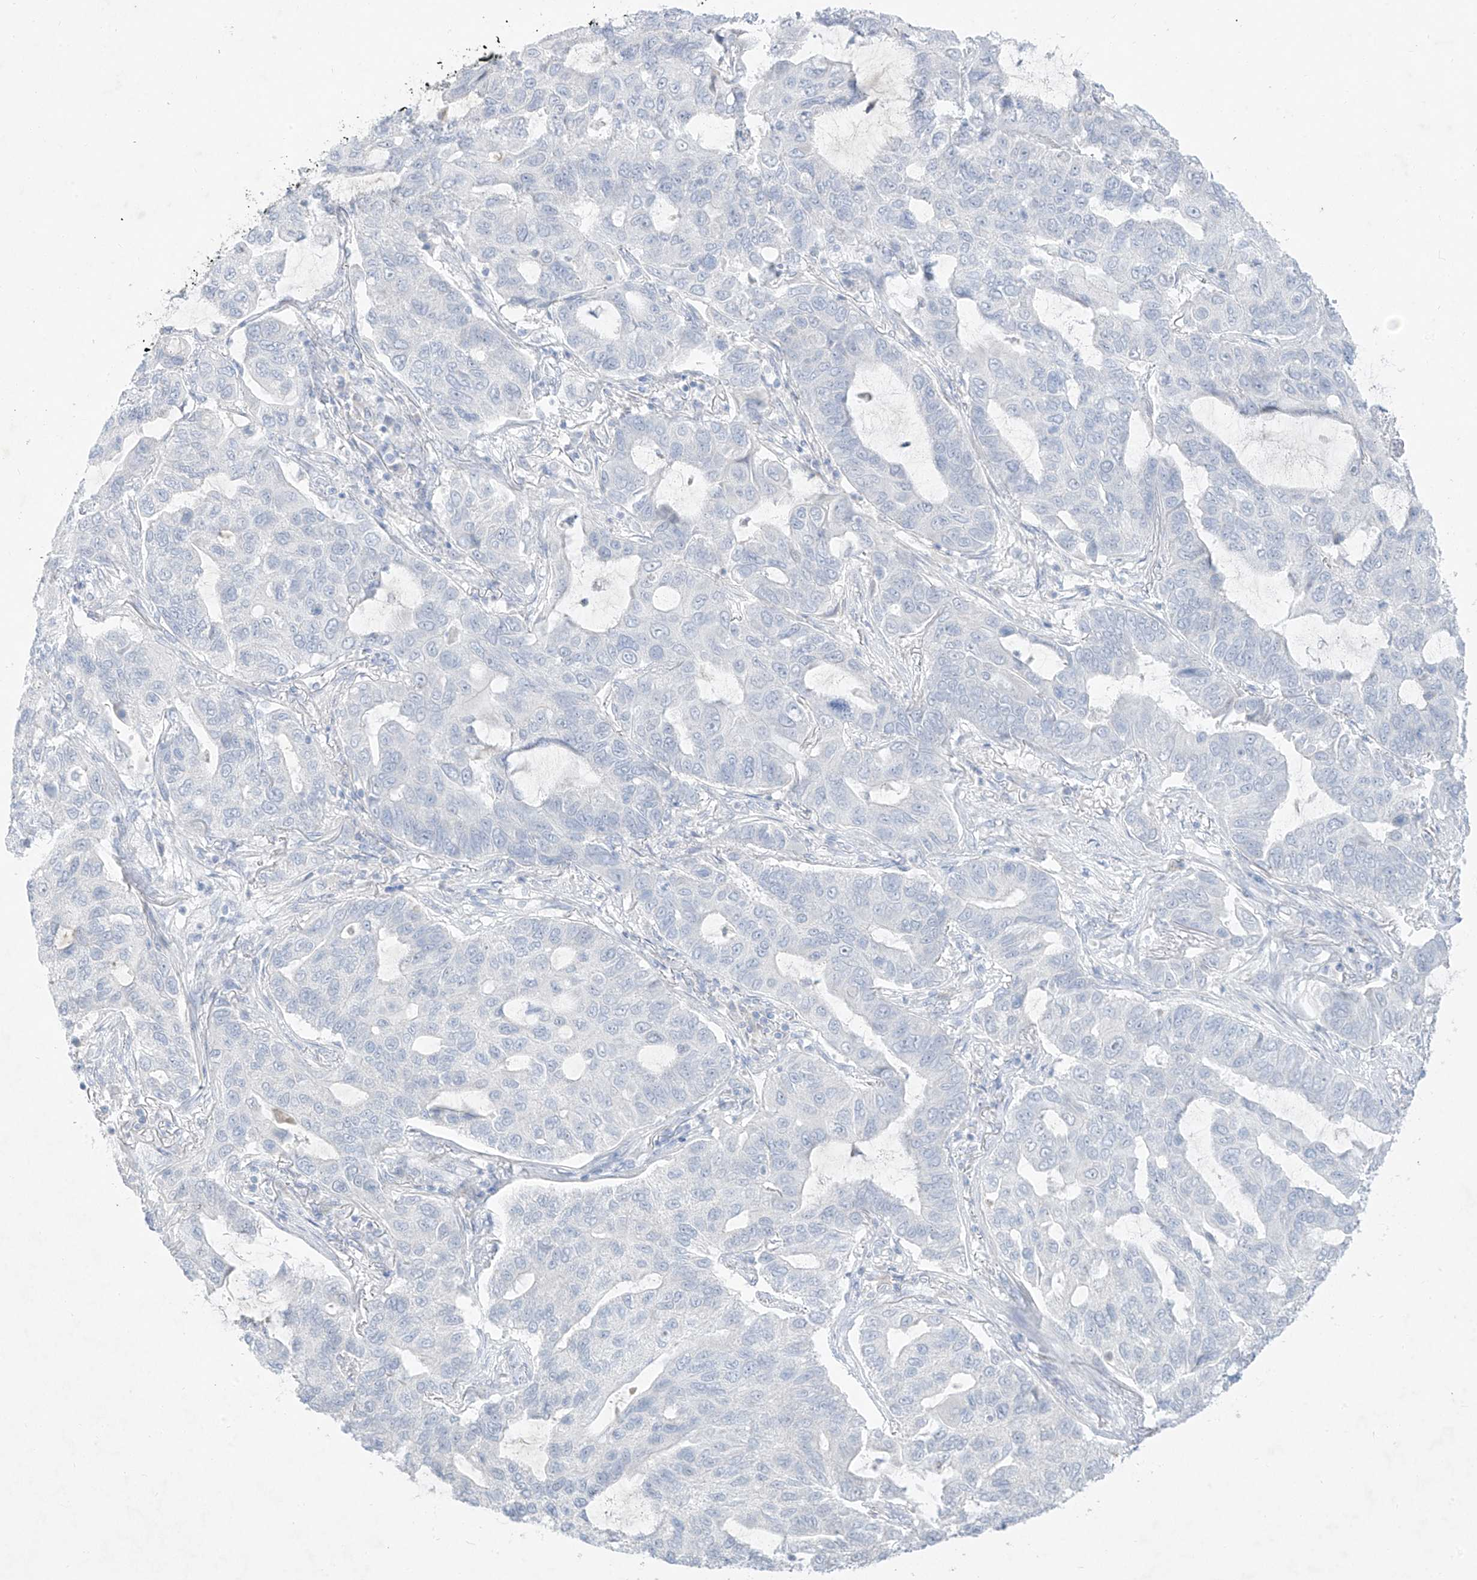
{"staining": {"intensity": "negative", "quantity": "none", "location": "none"}, "tissue": "lung cancer", "cell_type": "Tumor cells", "image_type": "cancer", "snomed": [{"axis": "morphology", "description": "Adenocarcinoma, NOS"}, {"axis": "topography", "description": "Lung"}], "caption": "There is no significant positivity in tumor cells of lung cancer.", "gene": "TGM4", "patient": {"sex": "male", "age": 64}}